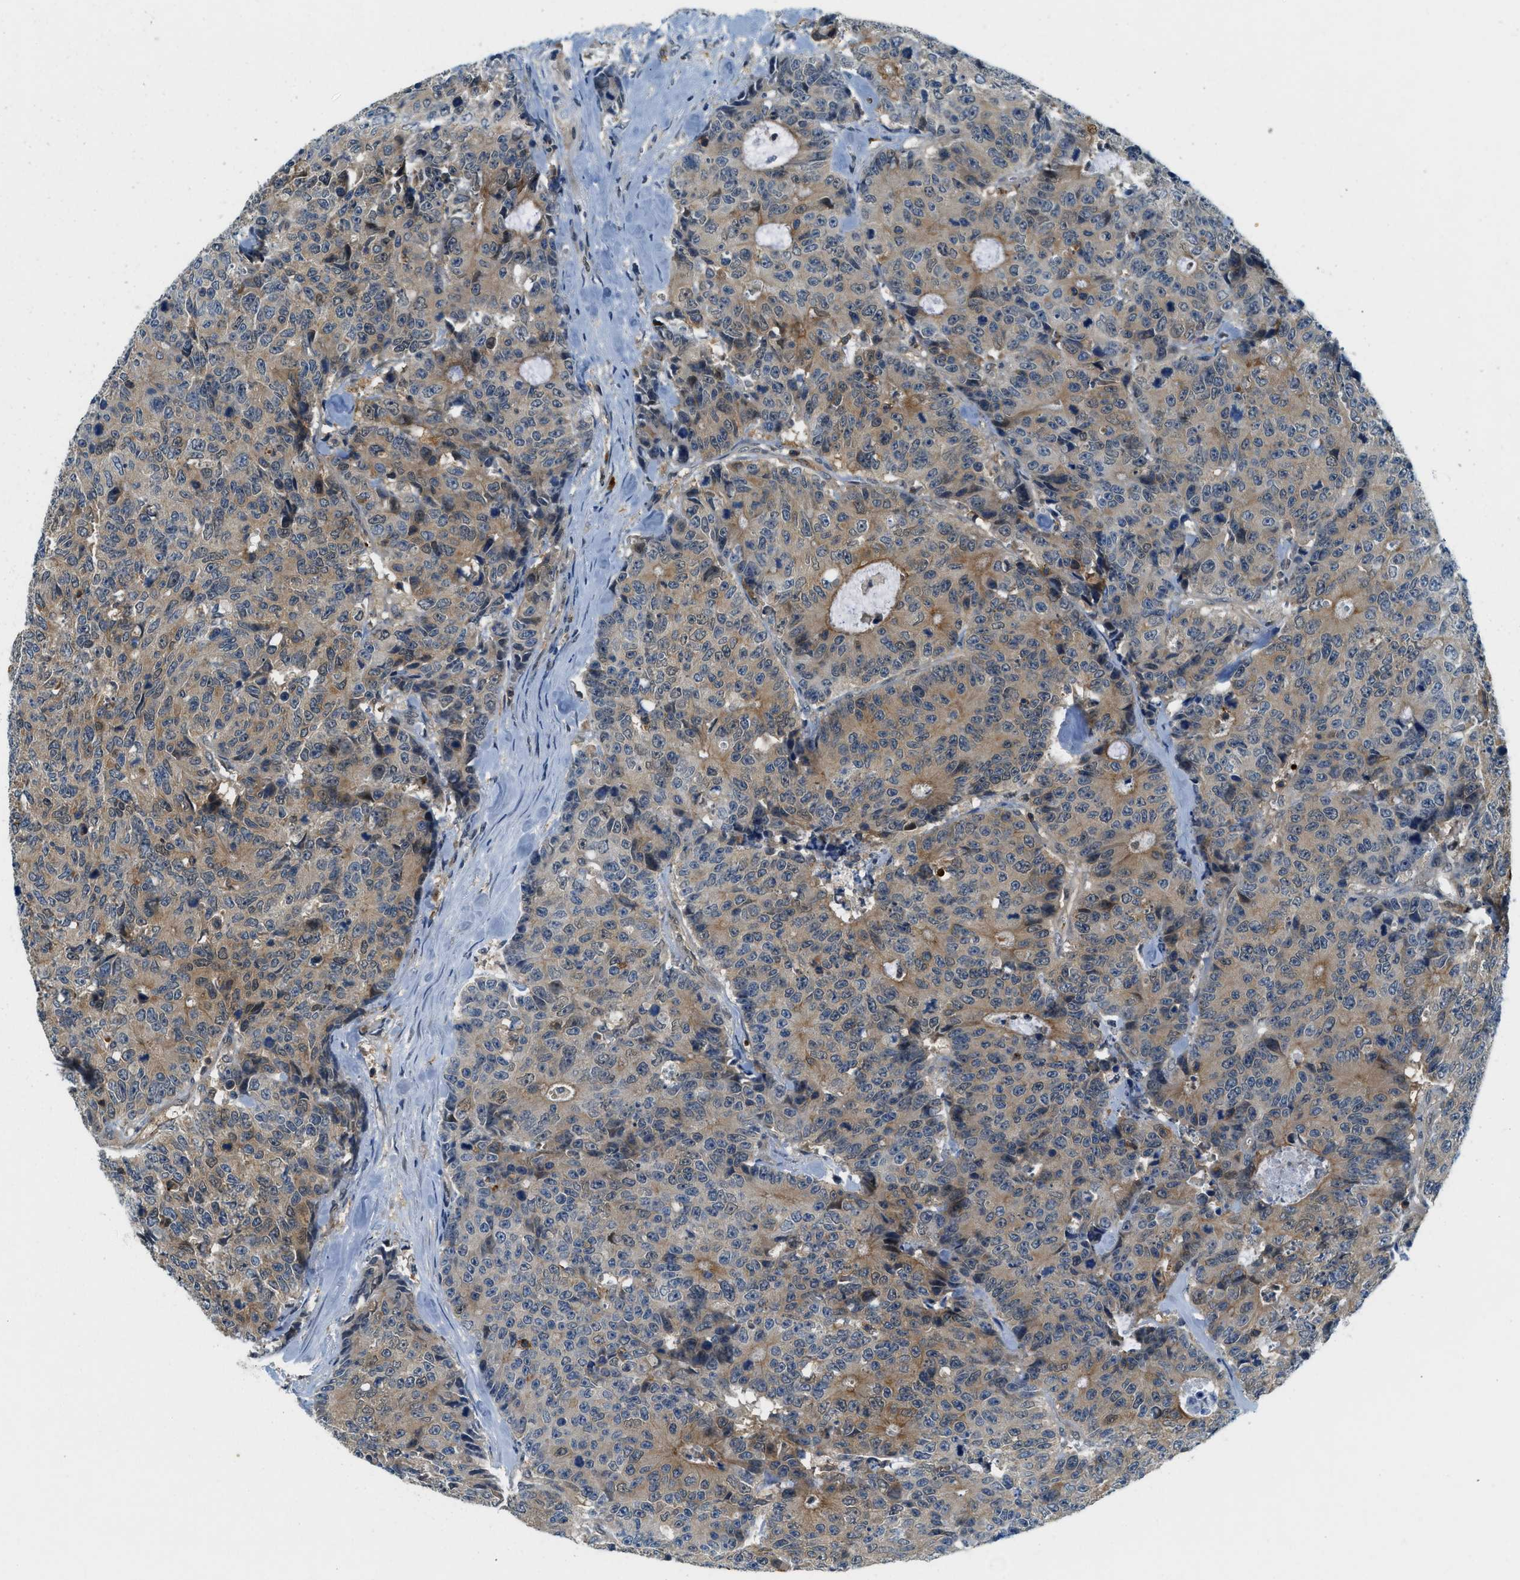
{"staining": {"intensity": "moderate", "quantity": ">75%", "location": "cytoplasmic/membranous"}, "tissue": "colorectal cancer", "cell_type": "Tumor cells", "image_type": "cancer", "snomed": [{"axis": "morphology", "description": "Adenocarcinoma, NOS"}, {"axis": "topography", "description": "Colon"}], "caption": "Moderate cytoplasmic/membranous protein staining is appreciated in about >75% of tumor cells in colorectal adenocarcinoma.", "gene": "GMPPB", "patient": {"sex": "female", "age": 86}}